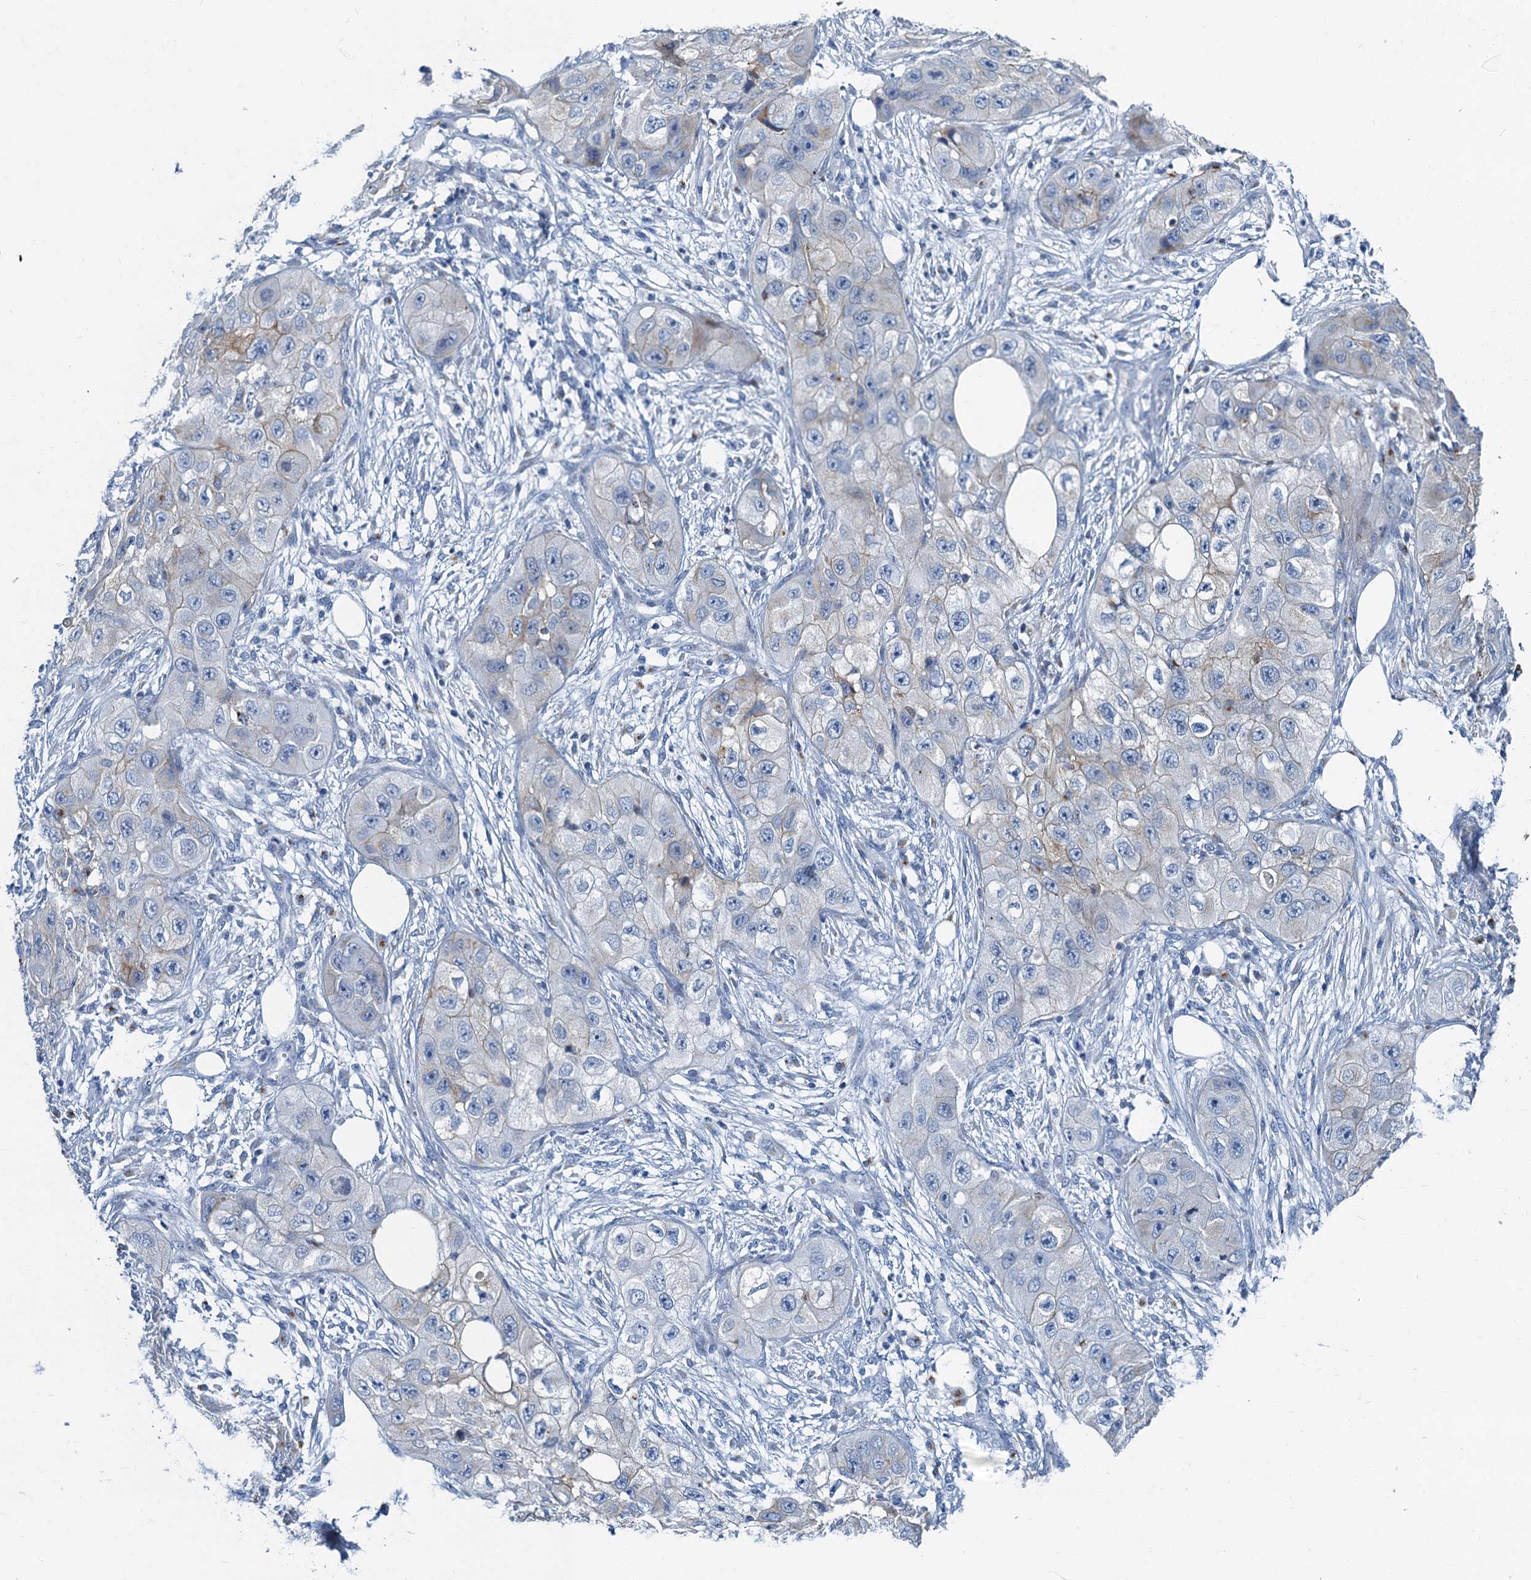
{"staining": {"intensity": "weak", "quantity": "<25%", "location": "cytoplasmic/membranous"}, "tissue": "skin cancer", "cell_type": "Tumor cells", "image_type": "cancer", "snomed": [{"axis": "morphology", "description": "Squamous cell carcinoma, NOS"}, {"axis": "topography", "description": "Skin"}, {"axis": "topography", "description": "Subcutis"}], "caption": "This is an immunohistochemistry image of human skin cancer. There is no positivity in tumor cells.", "gene": "LYPD3", "patient": {"sex": "male", "age": 73}}